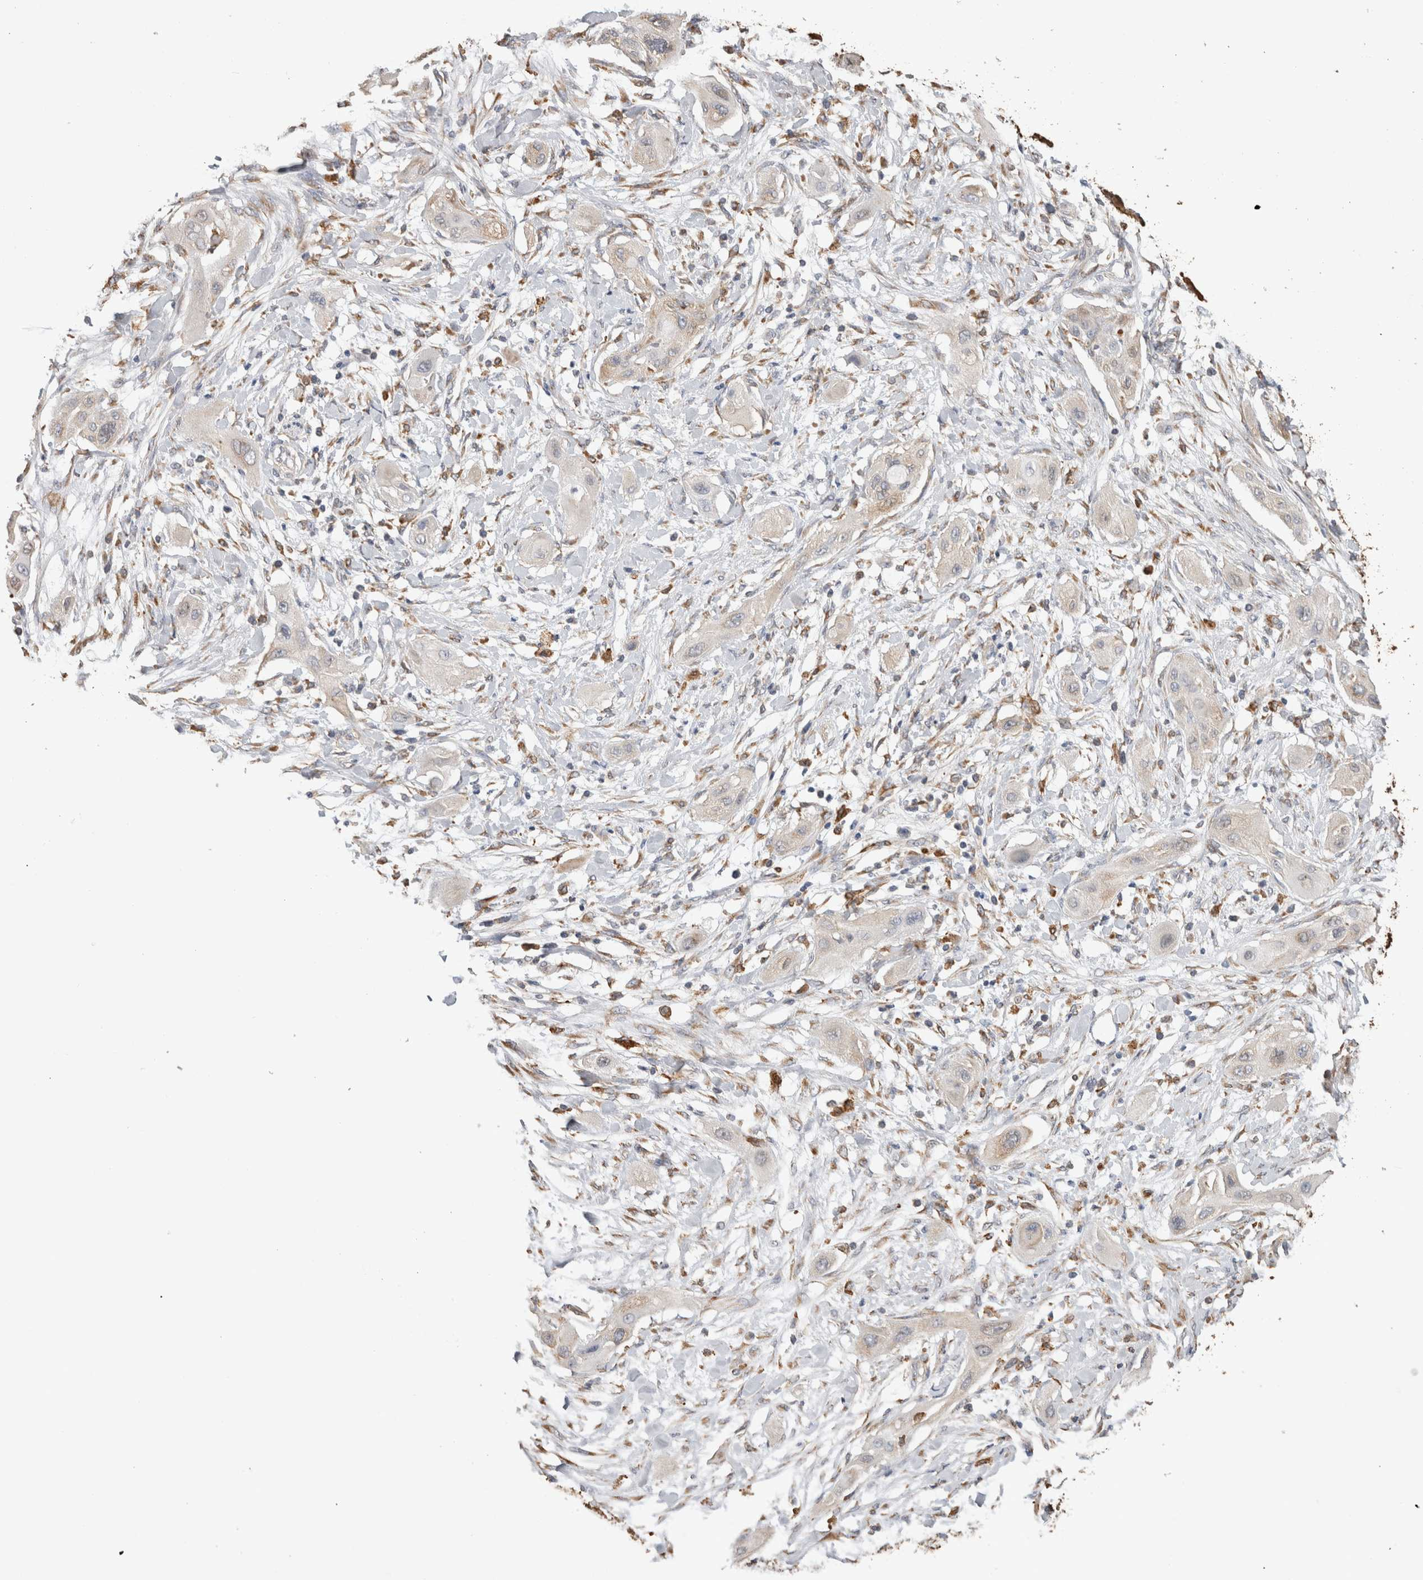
{"staining": {"intensity": "weak", "quantity": "<25%", "location": "cytoplasmic/membranous"}, "tissue": "lung cancer", "cell_type": "Tumor cells", "image_type": "cancer", "snomed": [{"axis": "morphology", "description": "Squamous cell carcinoma, NOS"}, {"axis": "topography", "description": "Lung"}], "caption": "Lung cancer was stained to show a protein in brown. There is no significant expression in tumor cells.", "gene": "LRPAP1", "patient": {"sex": "female", "age": 47}}